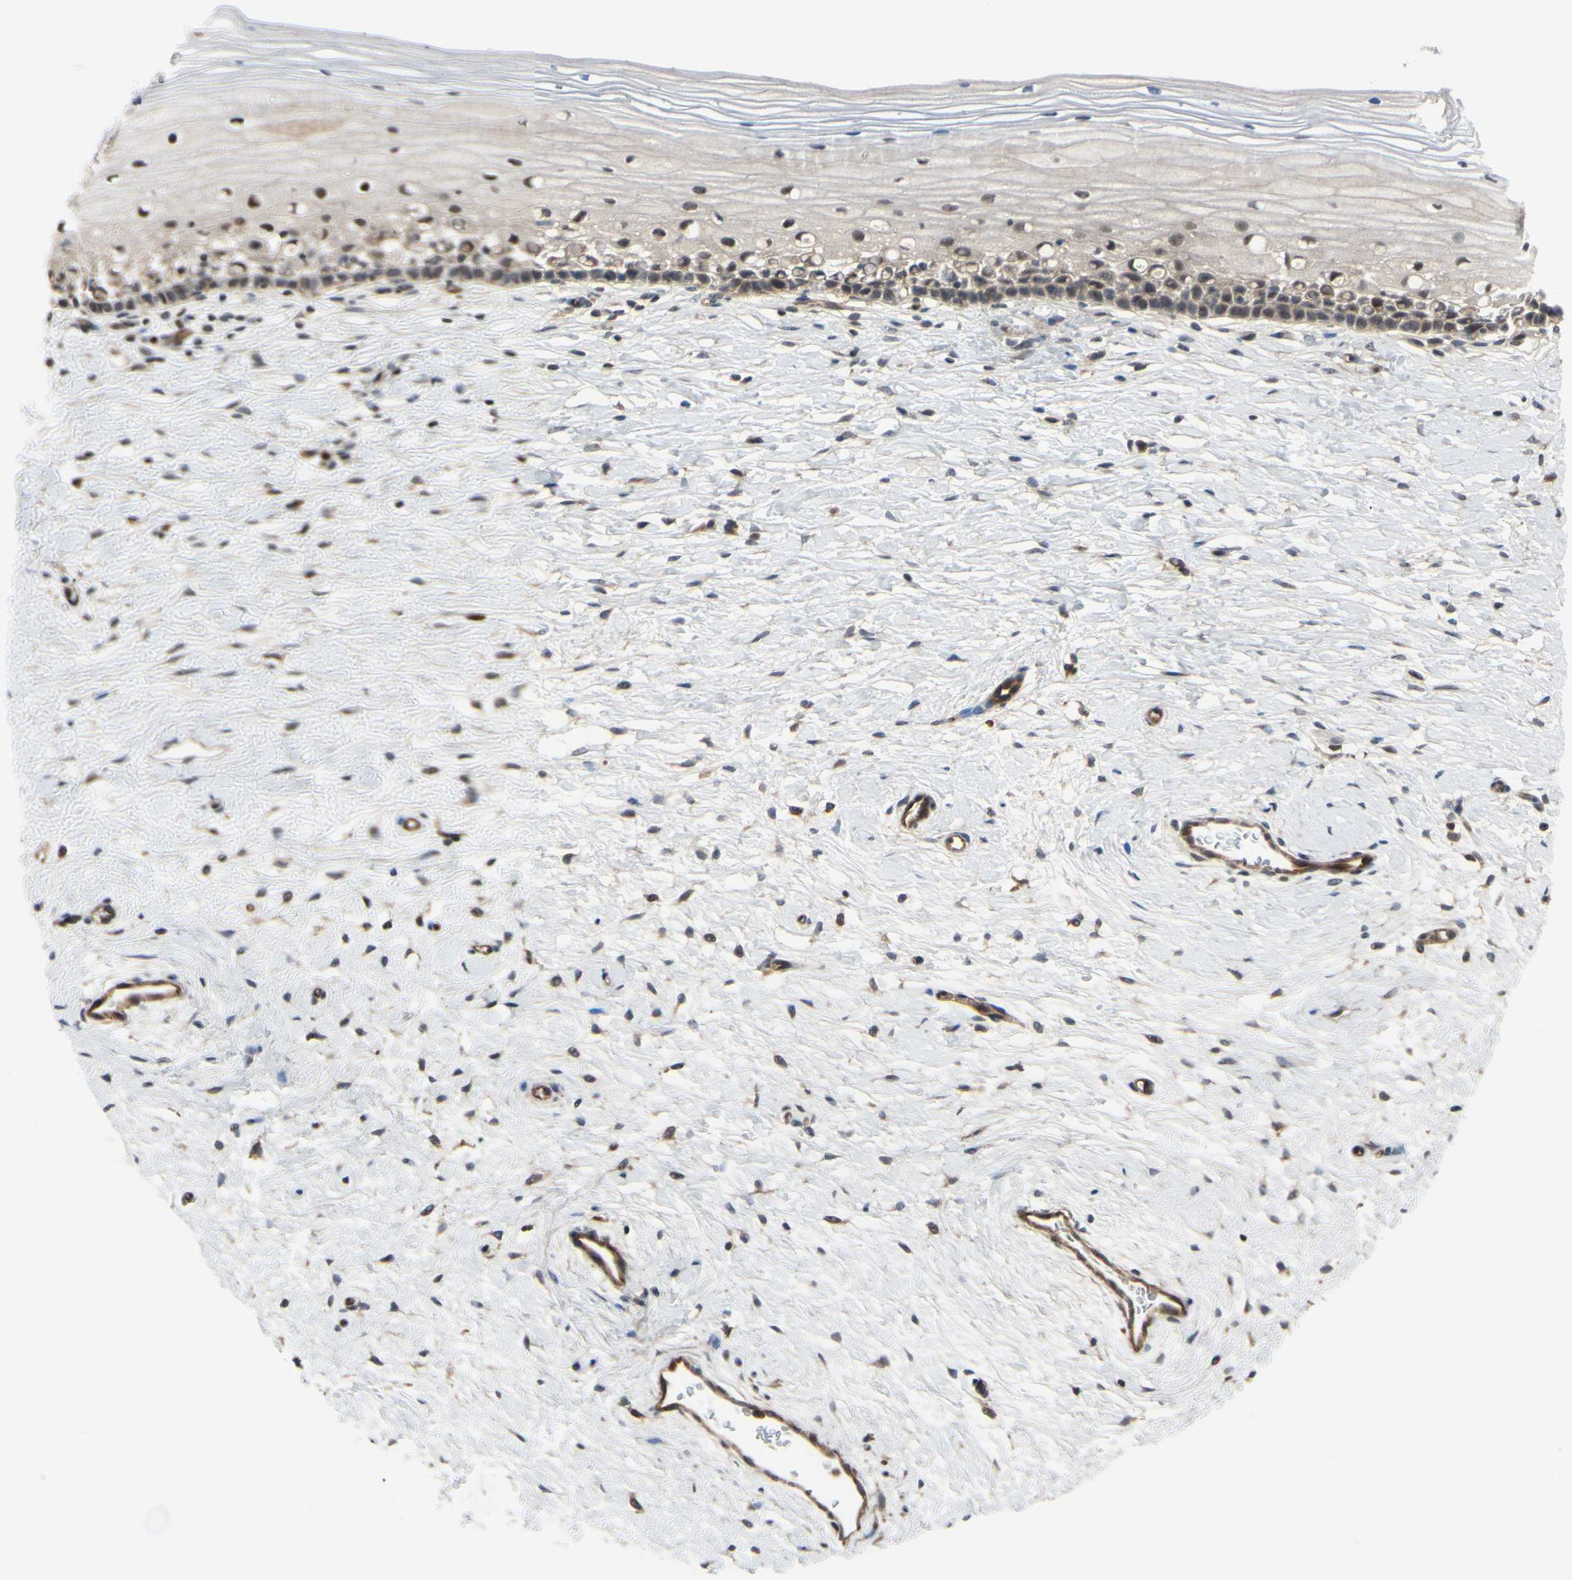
{"staining": {"intensity": "moderate", "quantity": ">75%", "location": "cytoplasmic/membranous,nuclear"}, "tissue": "cervix", "cell_type": "Glandular cells", "image_type": "normal", "snomed": [{"axis": "morphology", "description": "Normal tissue, NOS"}, {"axis": "topography", "description": "Cervix"}], "caption": "Immunohistochemical staining of unremarkable cervix reveals moderate cytoplasmic/membranous,nuclear protein expression in about >75% of glandular cells.", "gene": "COMMD9", "patient": {"sex": "female", "age": 39}}